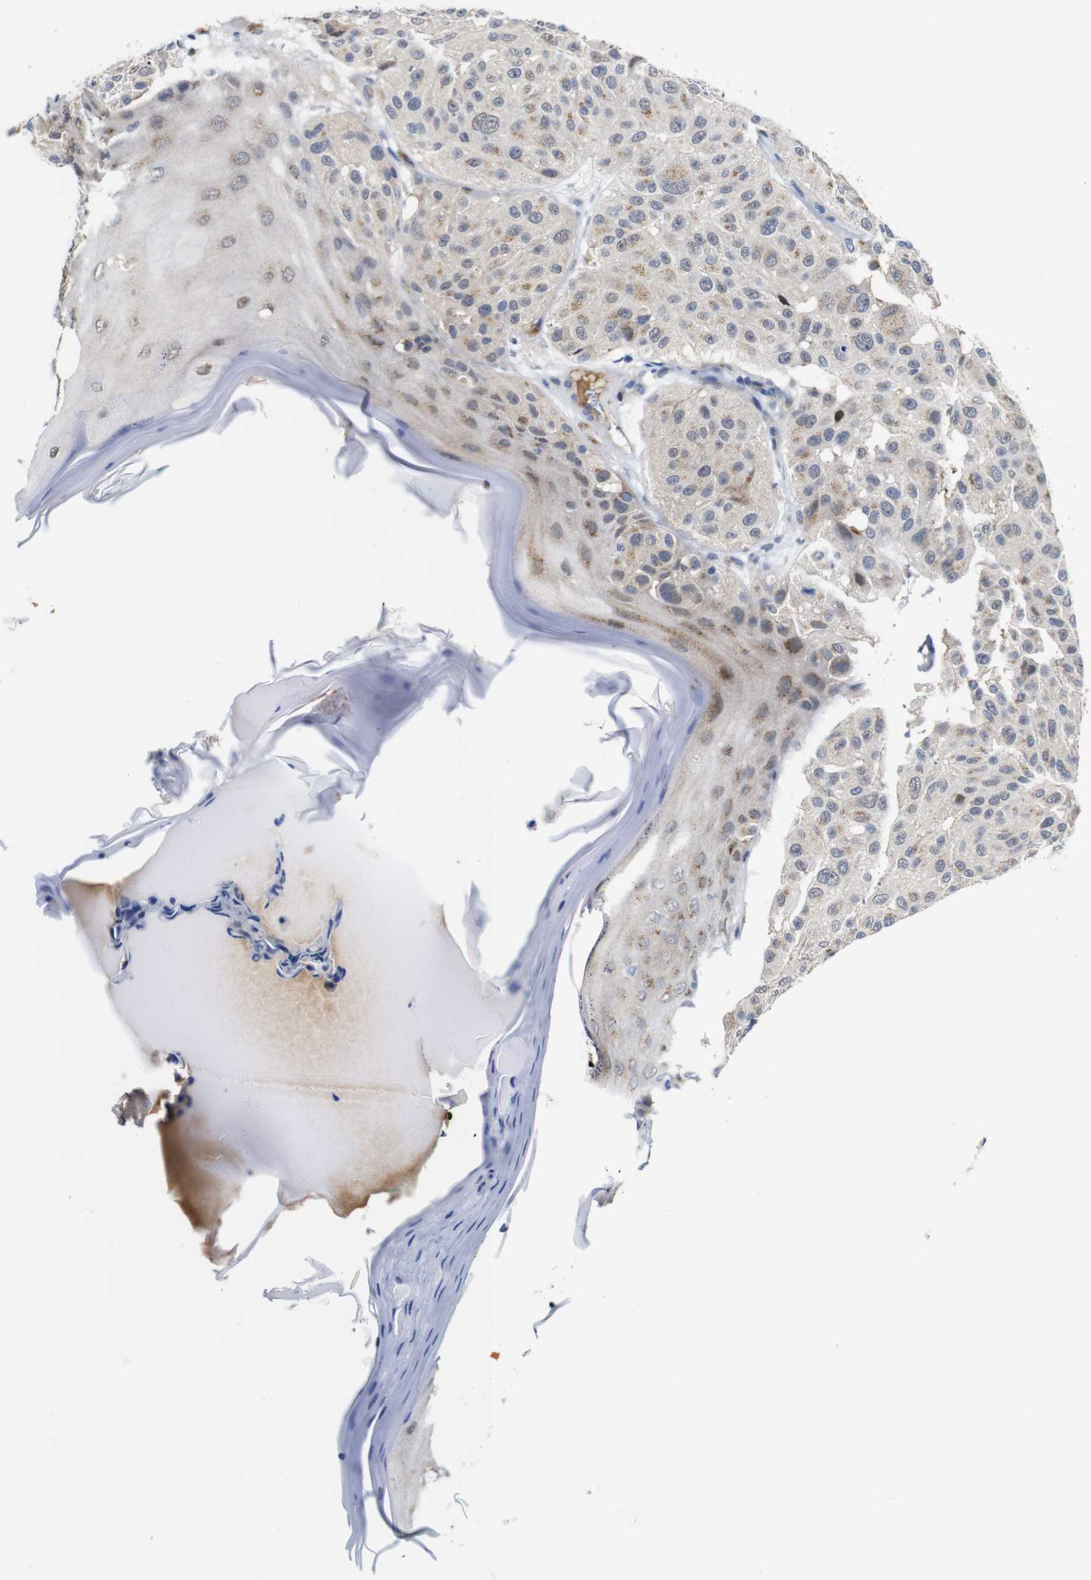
{"staining": {"intensity": "weak", "quantity": "<25%", "location": "cytoplasmic/membranous,nuclear"}, "tissue": "melanoma", "cell_type": "Tumor cells", "image_type": "cancer", "snomed": [{"axis": "morphology", "description": "Malignant melanoma, NOS"}, {"axis": "topography", "description": "Skin"}], "caption": "Immunohistochemical staining of human malignant melanoma reveals no significant staining in tumor cells. (Stains: DAB IHC with hematoxylin counter stain, Microscopy: brightfield microscopy at high magnification).", "gene": "FURIN", "patient": {"sex": "female", "age": 46}}